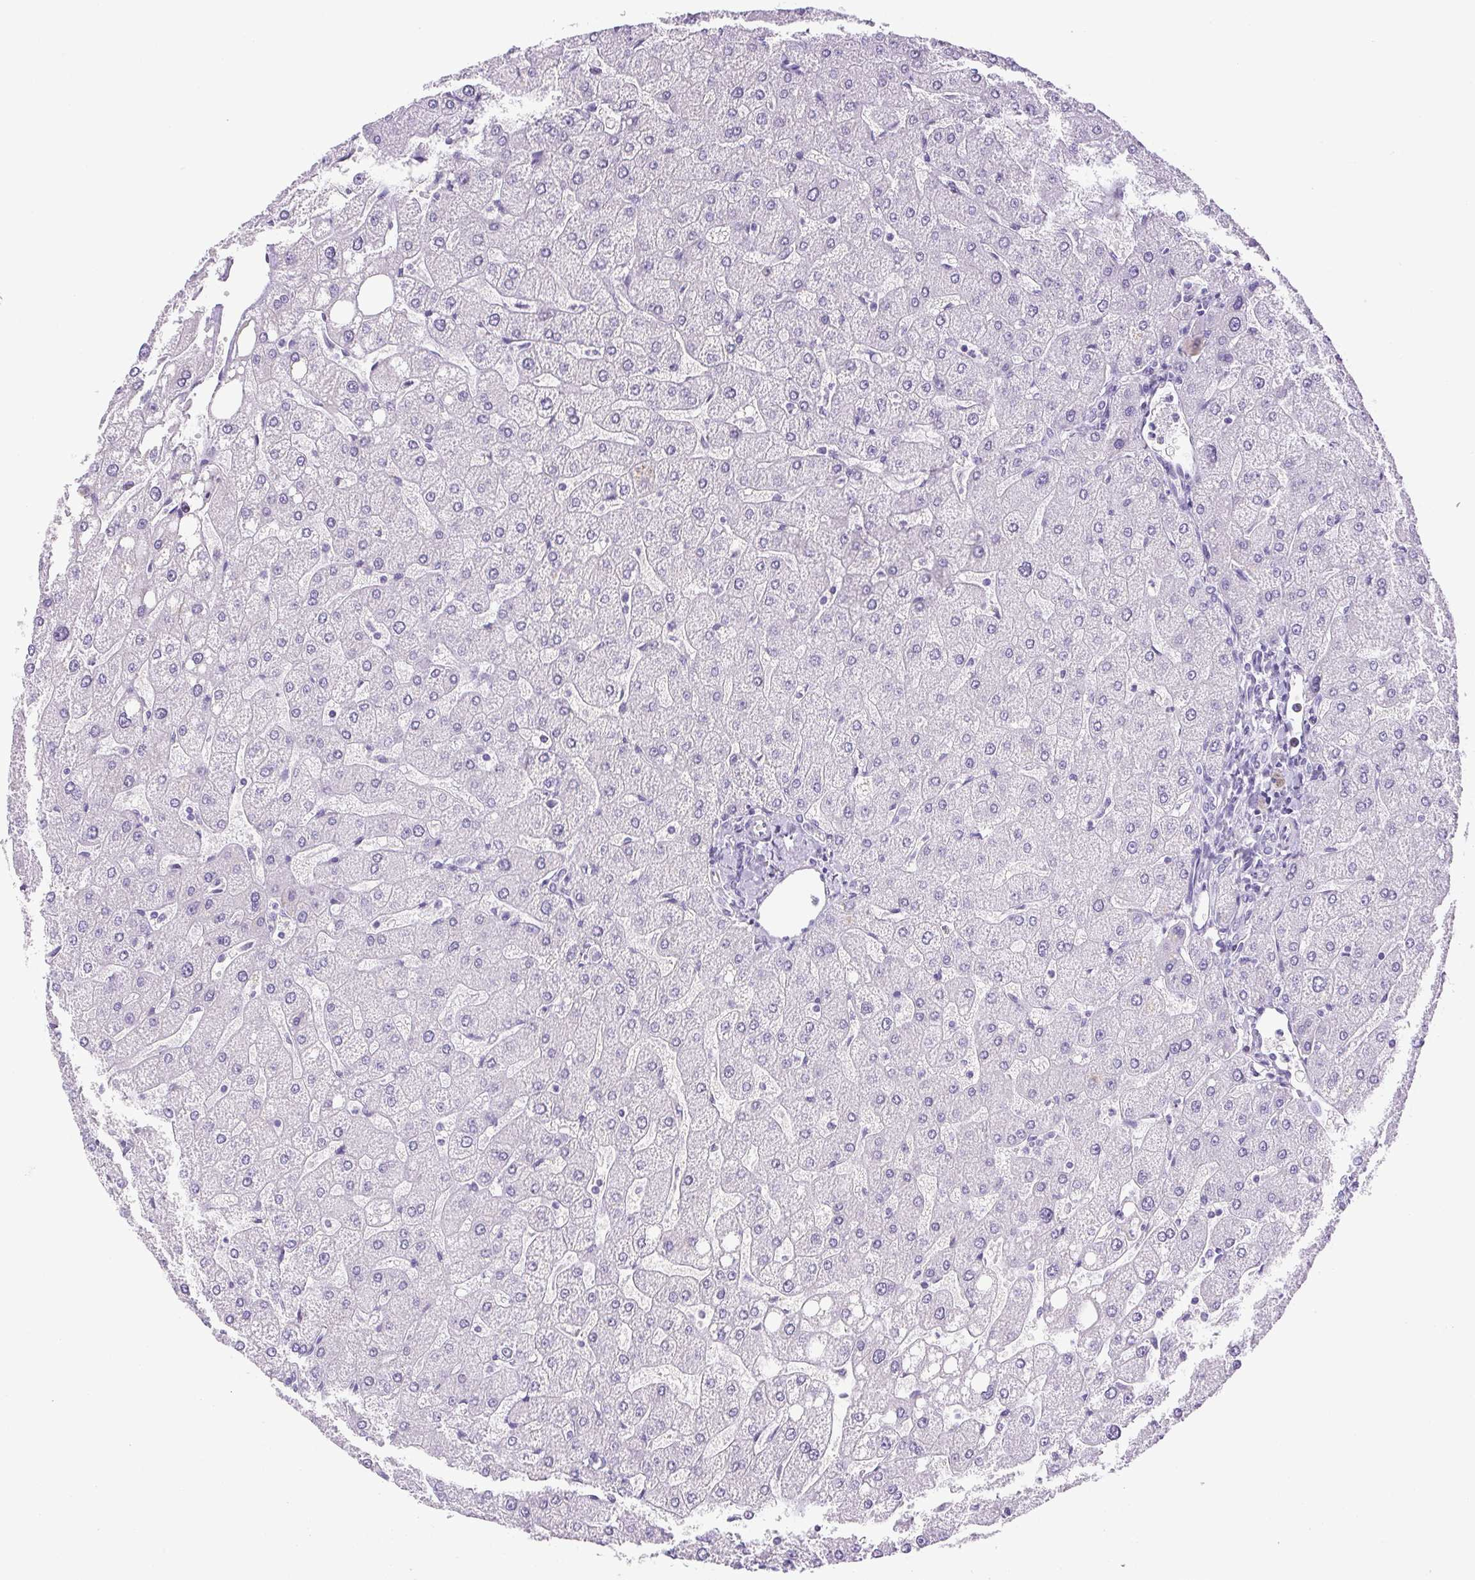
{"staining": {"intensity": "negative", "quantity": "none", "location": "none"}, "tissue": "liver", "cell_type": "Cholangiocytes", "image_type": "normal", "snomed": [{"axis": "morphology", "description": "Normal tissue, NOS"}, {"axis": "topography", "description": "Liver"}], "caption": "DAB (3,3'-diaminobenzidine) immunohistochemical staining of normal liver demonstrates no significant positivity in cholangiocytes.", "gene": "HLA", "patient": {"sex": "male", "age": 67}}